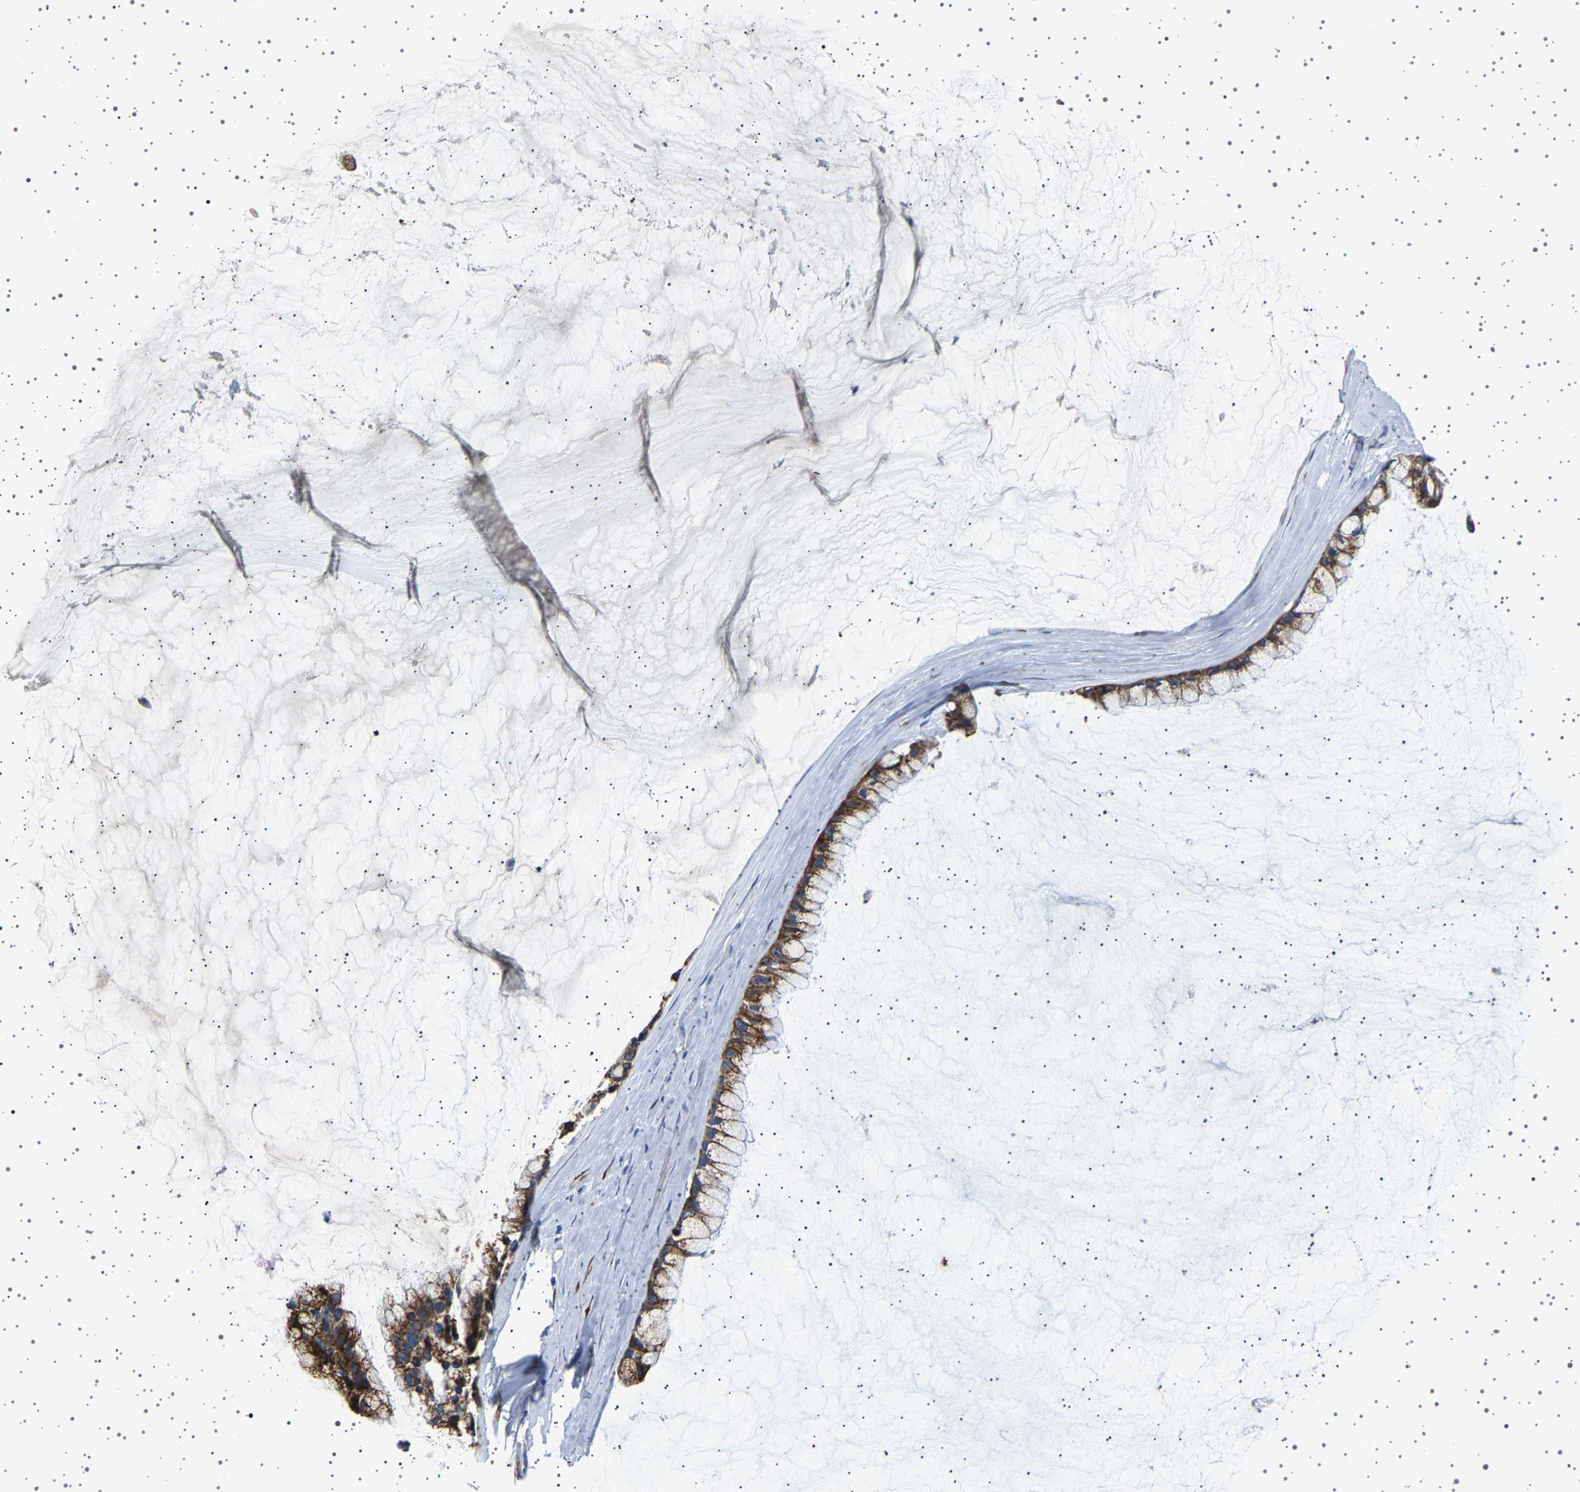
{"staining": {"intensity": "moderate", "quantity": ">75%", "location": "cytoplasmic/membranous"}, "tissue": "ovarian cancer", "cell_type": "Tumor cells", "image_type": "cancer", "snomed": [{"axis": "morphology", "description": "Cystadenocarcinoma, mucinous, NOS"}, {"axis": "topography", "description": "Ovary"}], "caption": "A brown stain shows moderate cytoplasmic/membranous expression of a protein in human ovarian mucinous cystadenocarcinoma tumor cells. Using DAB (3,3'-diaminobenzidine) (brown) and hematoxylin (blue) stains, captured at high magnification using brightfield microscopy.", "gene": "FTCD", "patient": {"sex": "female", "age": 39}}